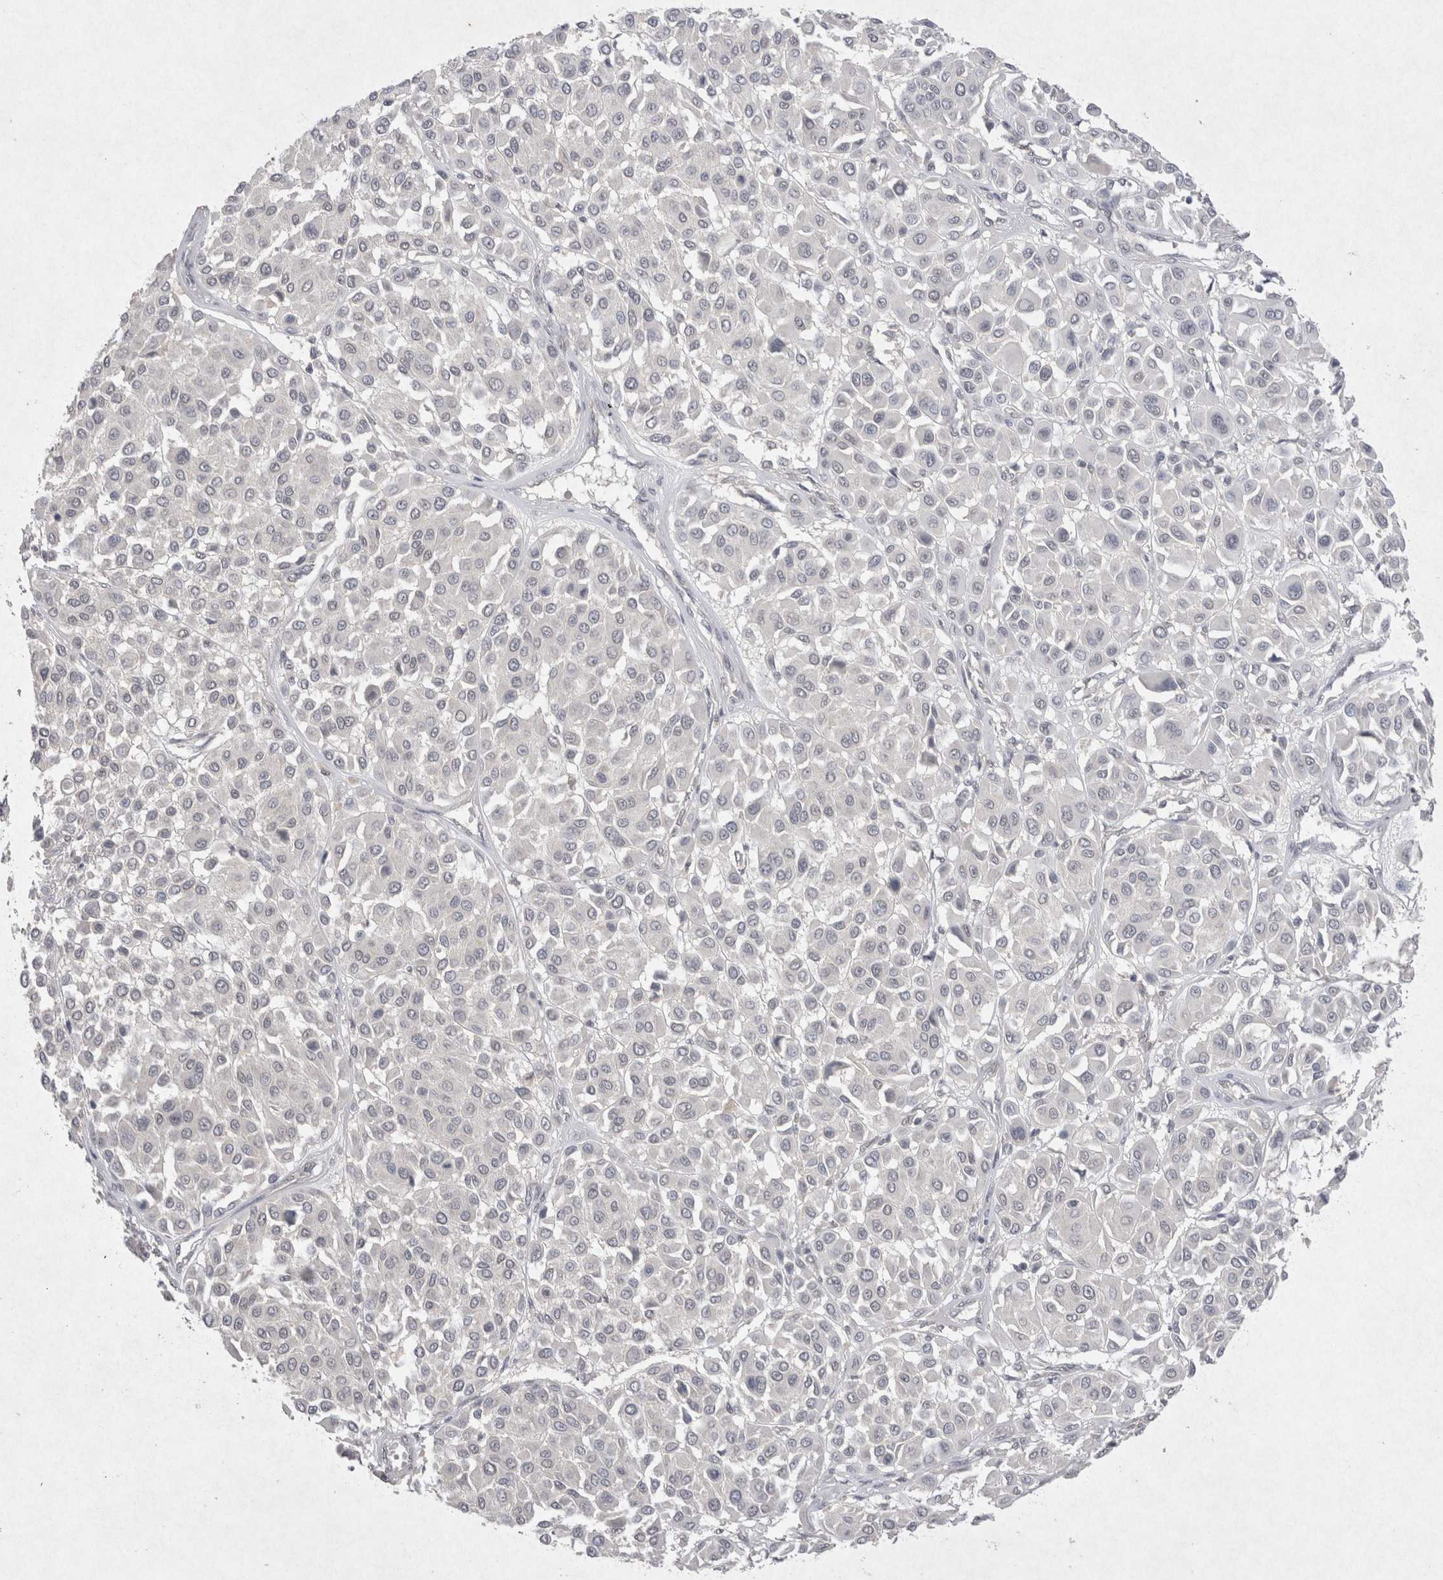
{"staining": {"intensity": "negative", "quantity": "none", "location": "none"}, "tissue": "melanoma", "cell_type": "Tumor cells", "image_type": "cancer", "snomed": [{"axis": "morphology", "description": "Malignant melanoma, Metastatic site"}, {"axis": "topography", "description": "Soft tissue"}], "caption": "This micrograph is of melanoma stained with immunohistochemistry (IHC) to label a protein in brown with the nuclei are counter-stained blue. There is no expression in tumor cells.", "gene": "LYVE1", "patient": {"sex": "male", "age": 41}}